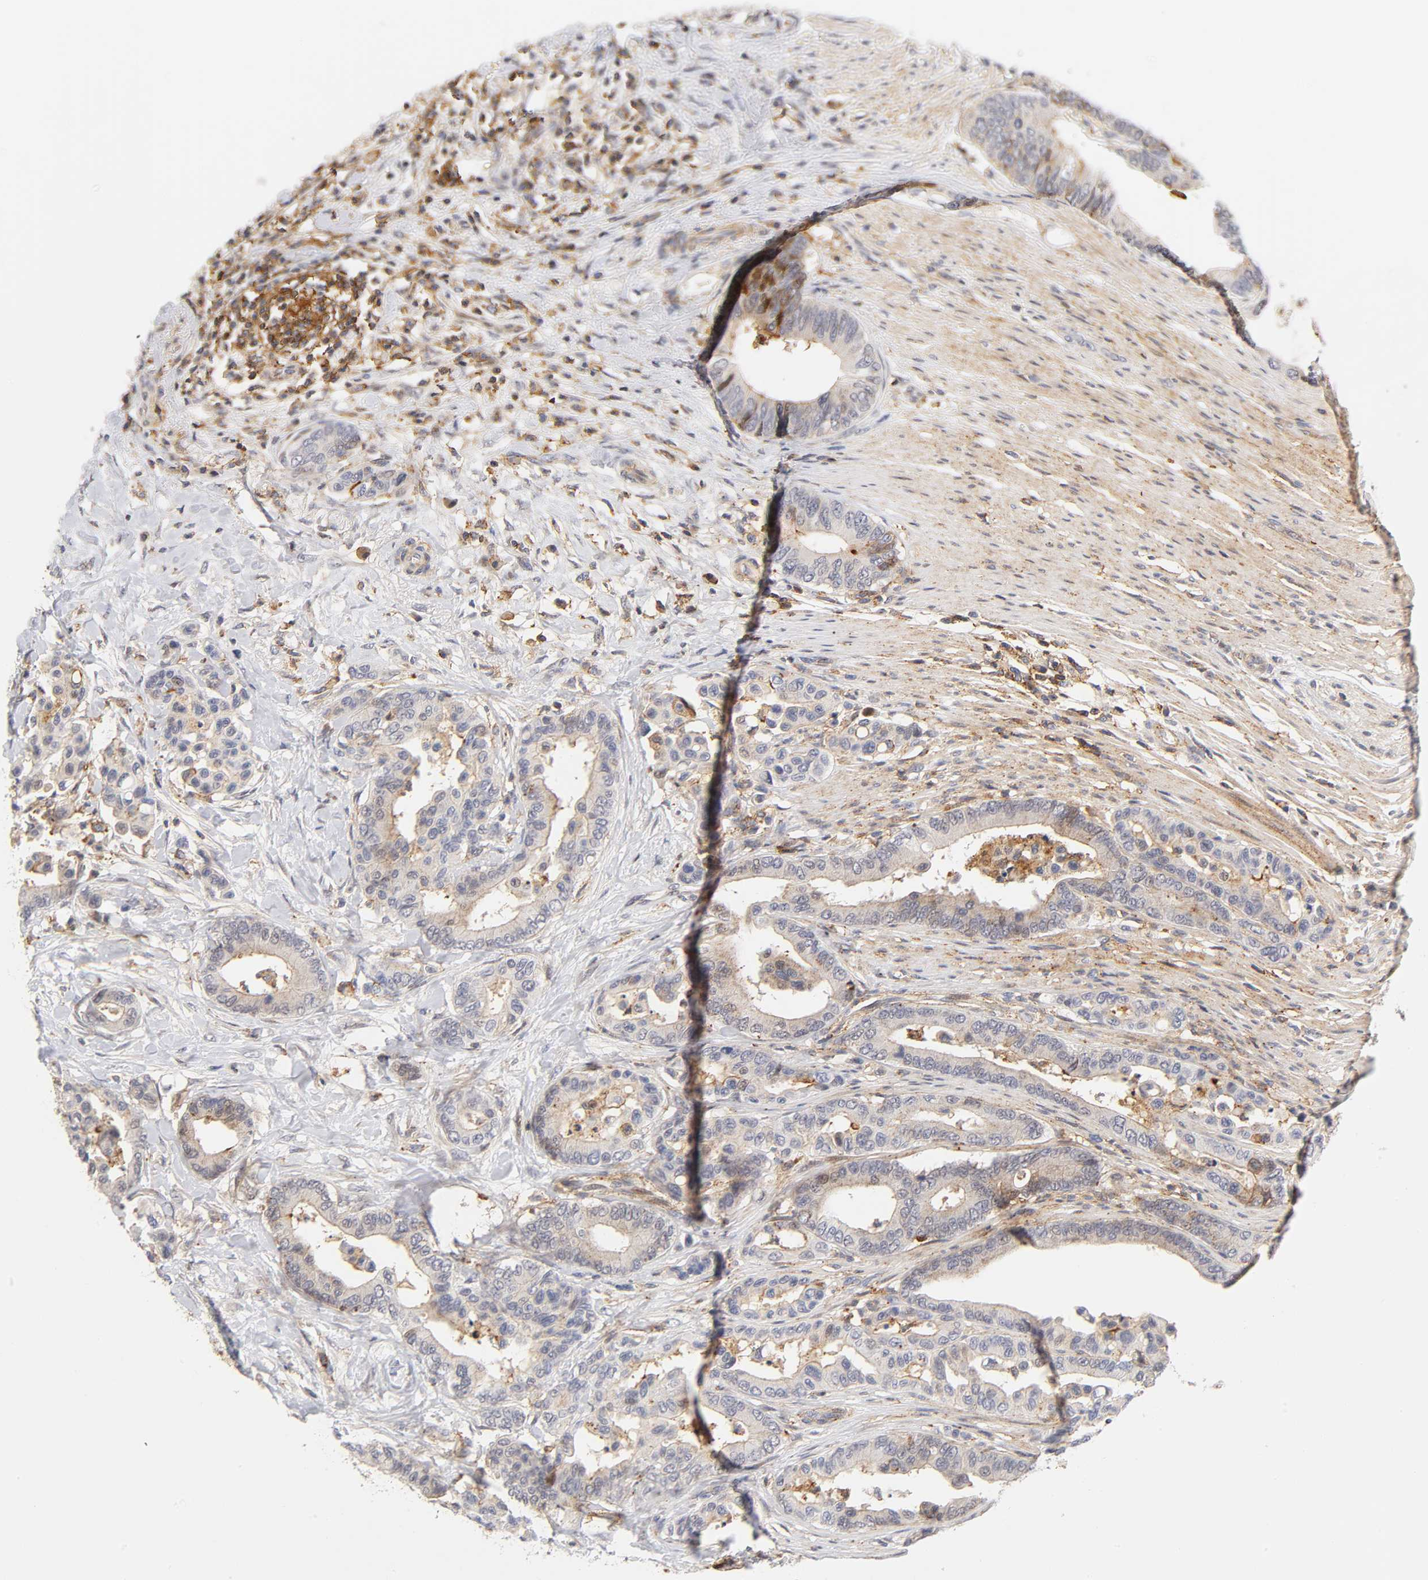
{"staining": {"intensity": "weak", "quantity": "25%-75%", "location": "cytoplasmic/membranous"}, "tissue": "colorectal cancer", "cell_type": "Tumor cells", "image_type": "cancer", "snomed": [{"axis": "morphology", "description": "Normal tissue, NOS"}, {"axis": "morphology", "description": "Adenocarcinoma, NOS"}, {"axis": "topography", "description": "Colon"}], "caption": "The histopathology image displays staining of colorectal cancer (adenocarcinoma), revealing weak cytoplasmic/membranous protein expression (brown color) within tumor cells. (Brightfield microscopy of DAB IHC at high magnification).", "gene": "ANXA7", "patient": {"sex": "male", "age": 82}}